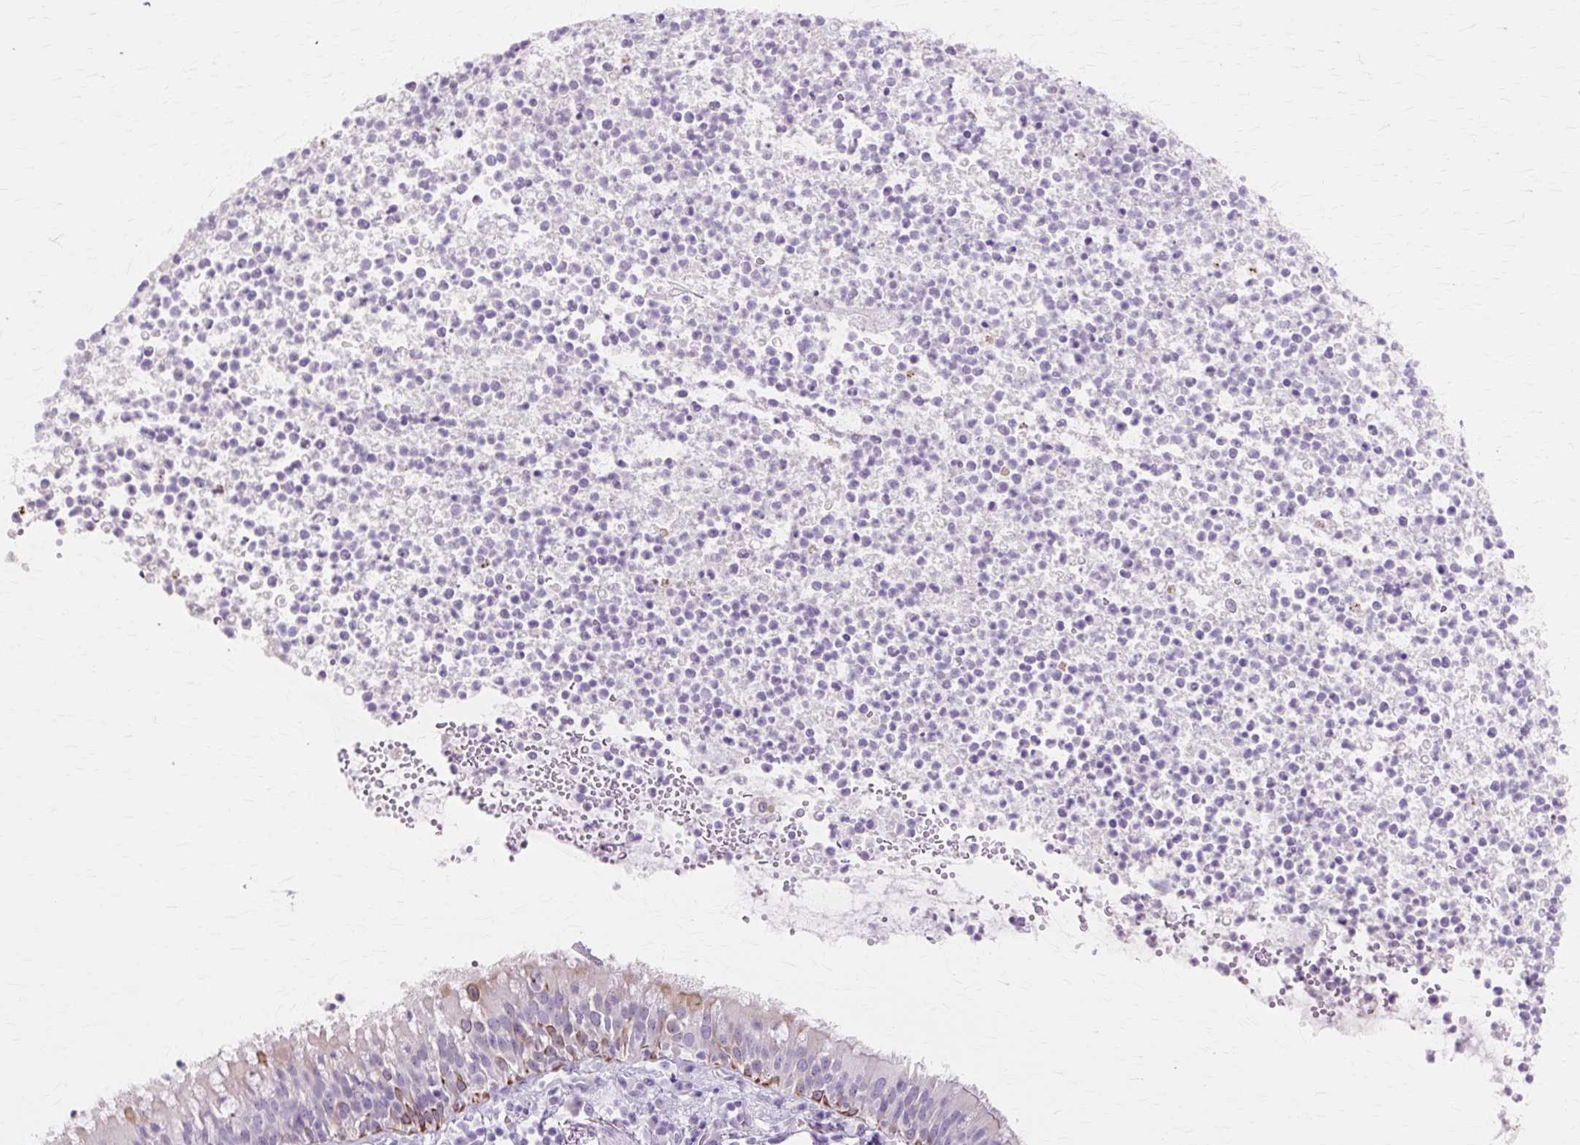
{"staining": {"intensity": "strong", "quantity": "<25%", "location": "cytoplasmic/membranous"}, "tissue": "bronchus", "cell_type": "Respiratory epithelial cells", "image_type": "normal", "snomed": [{"axis": "morphology", "description": "Normal tissue, NOS"}, {"axis": "topography", "description": "Cartilage tissue"}, {"axis": "topography", "description": "Bronchus"}], "caption": "The image displays immunohistochemical staining of normal bronchus. There is strong cytoplasmic/membranous positivity is identified in approximately <25% of respiratory epithelial cells.", "gene": "IRX2", "patient": {"sex": "male", "age": 56}}